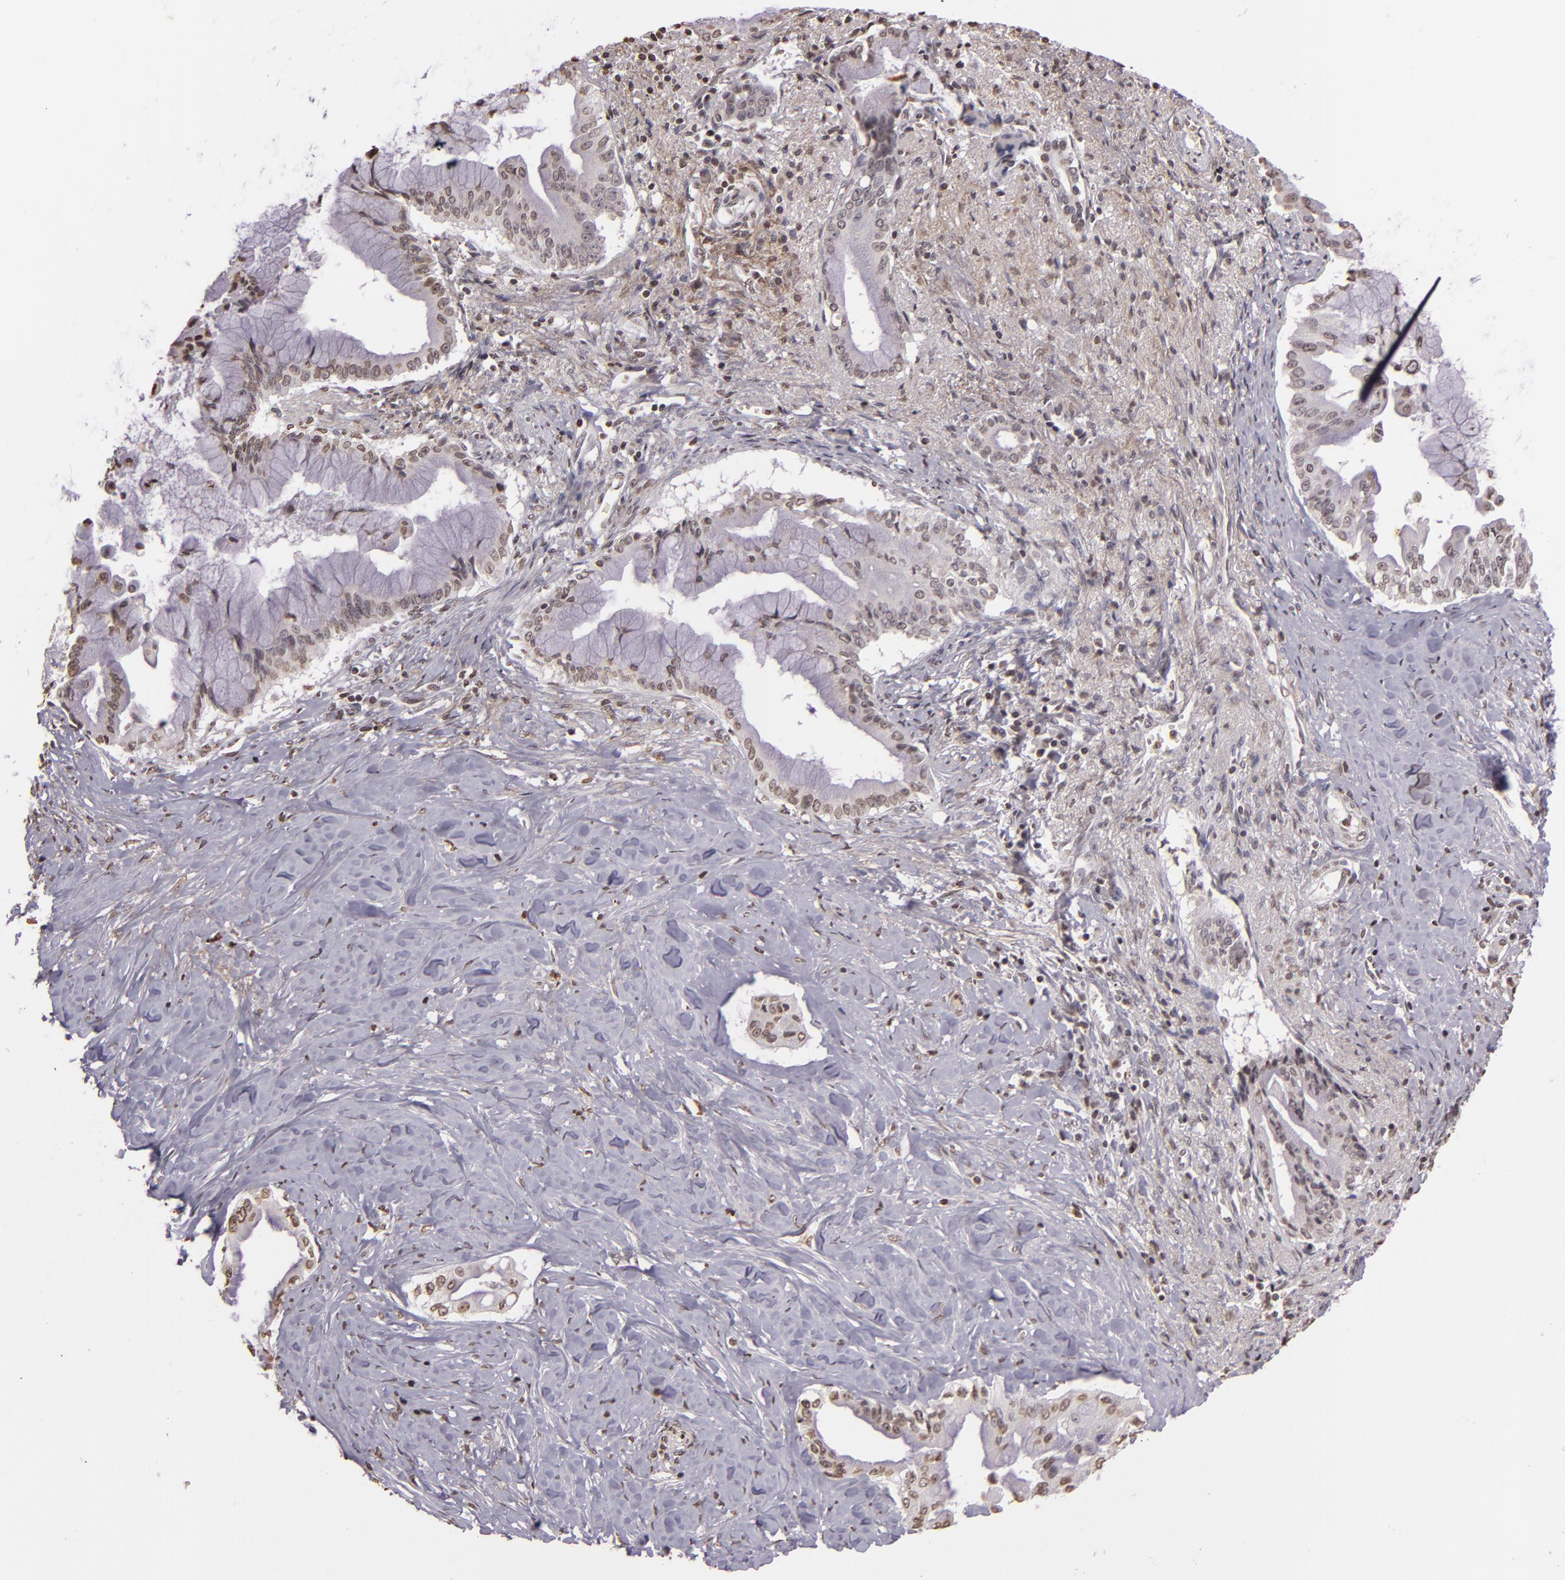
{"staining": {"intensity": "weak", "quantity": ">75%", "location": "nuclear"}, "tissue": "pancreatic cancer", "cell_type": "Tumor cells", "image_type": "cancer", "snomed": [{"axis": "morphology", "description": "Adenocarcinoma, NOS"}, {"axis": "topography", "description": "Pancreas"}], "caption": "High-power microscopy captured an immunohistochemistry (IHC) micrograph of pancreatic cancer, revealing weak nuclear staining in approximately >75% of tumor cells.", "gene": "THRB", "patient": {"sex": "male", "age": 59}}